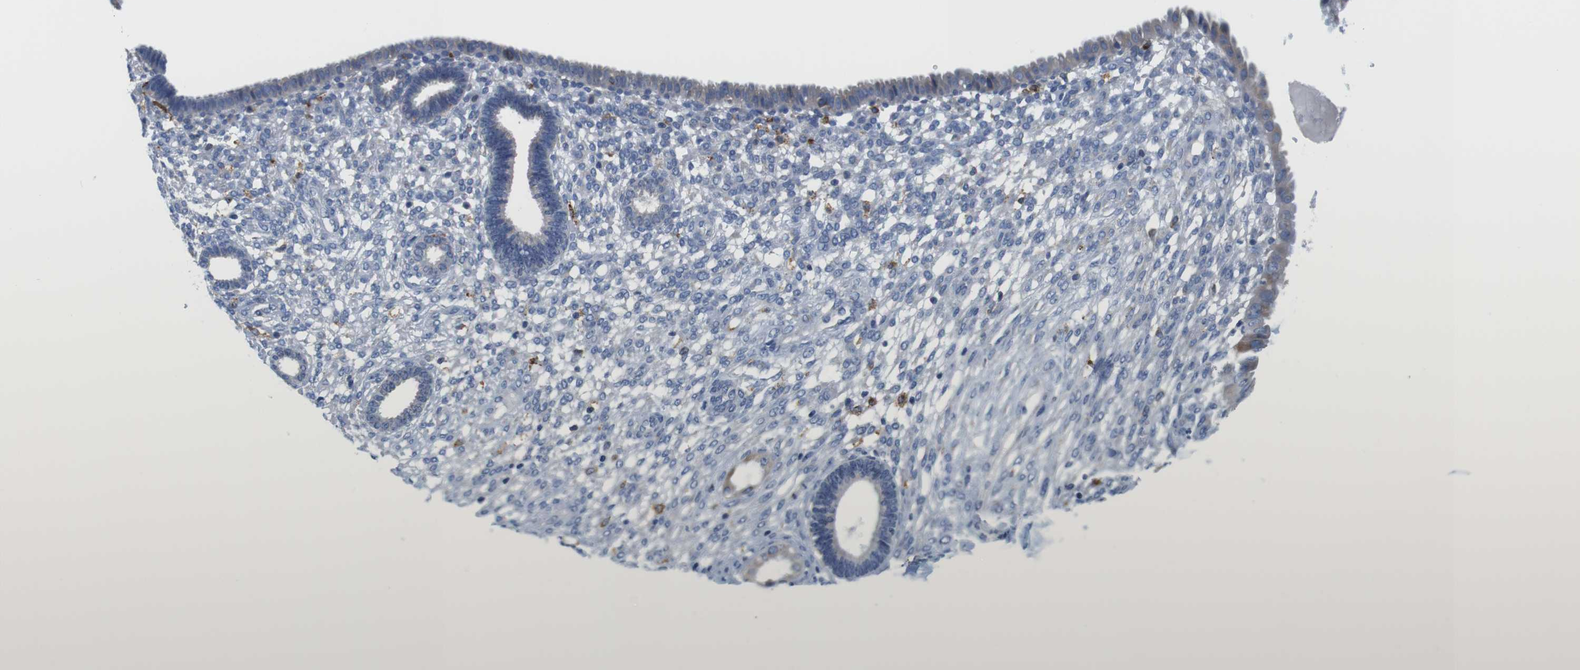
{"staining": {"intensity": "negative", "quantity": "none", "location": "none"}, "tissue": "endometrium", "cell_type": "Cells in endometrial stroma", "image_type": "normal", "snomed": [{"axis": "morphology", "description": "Normal tissue, NOS"}, {"axis": "topography", "description": "Endometrium"}], "caption": "Unremarkable endometrium was stained to show a protein in brown. There is no significant expression in cells in endometrial stroma. (DAB (3,3'-diaminobenzidine) immunohistochemistry with hematoxylin counter stain).", "gene": "CNGA2", "patient": {"sex": "female", "age": 61}}